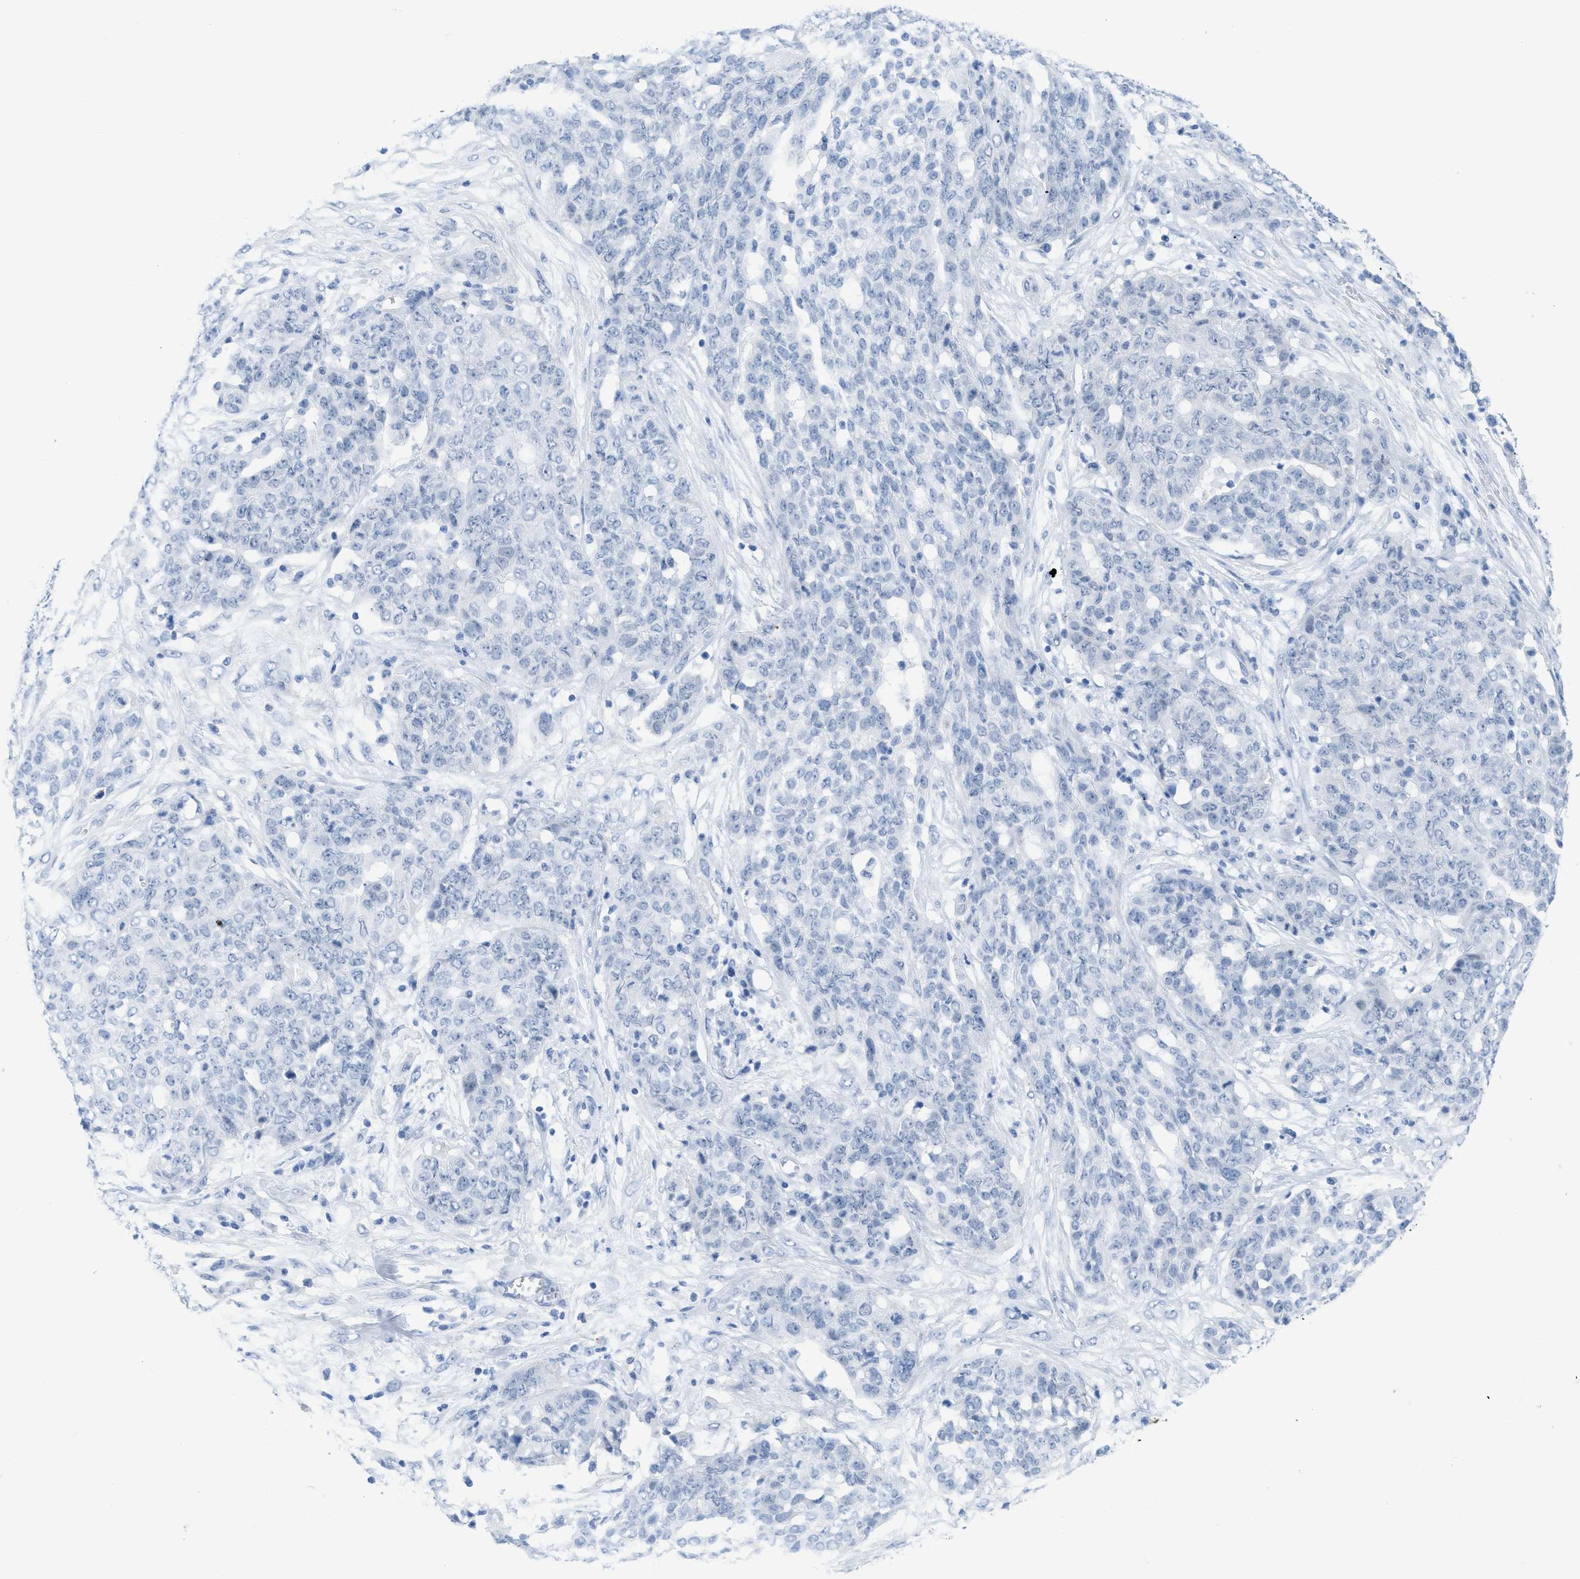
{"staining": {"intensity": "negative", "quantity": "none", "location": "none"}, "tissue": "ovarian cancer", "cell_type": "Tumor cells", "image_type": "cancer", "snomed": [{"axis": "morphology", "description": "Cystadenocarcinoma, serous, NOS"}, {"axis": "topography", "description": "Soft tissue"}, {"axis": "topography", "description": "Ovary"}], "caption": "Image shows no protein positivity in tumor cells of ovarian cancer tissue.", "gene": "WDR4", "patient": {"sex": "female", "age": 57}}